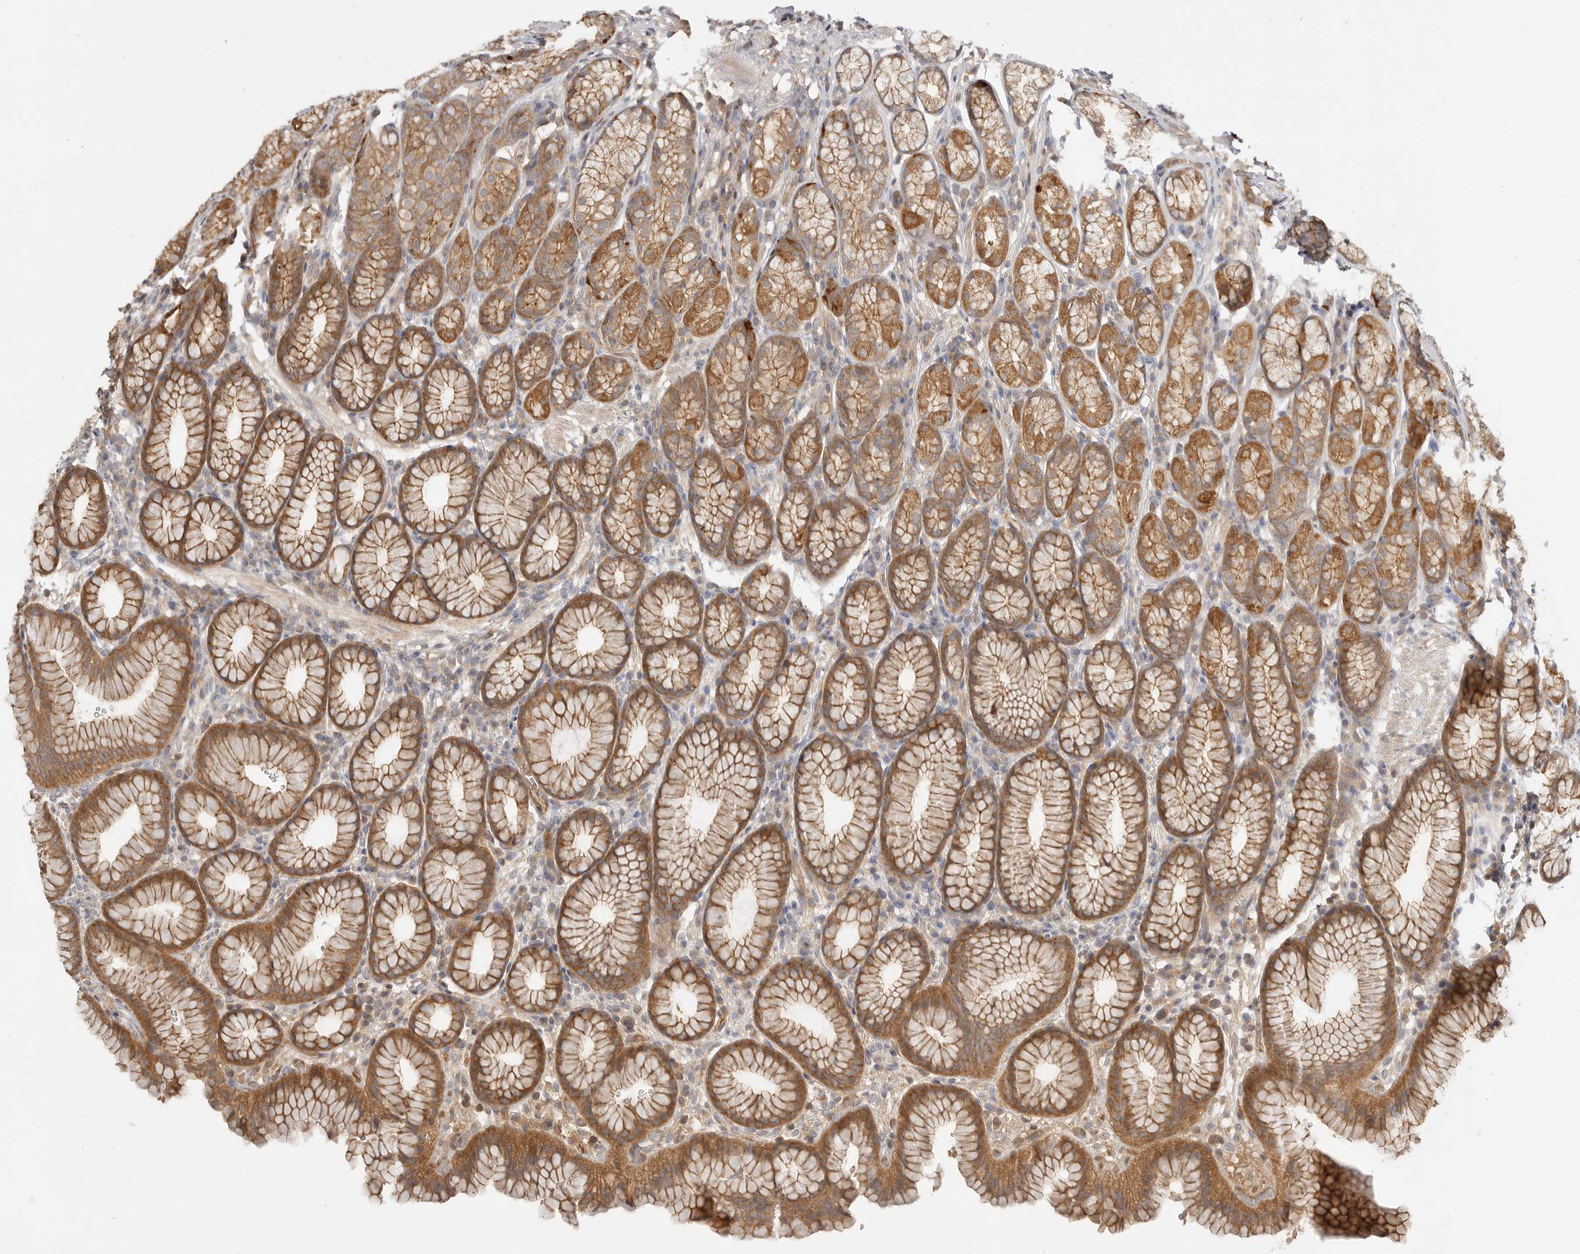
{"staining": {"intensity": "moderate", "quantity": ">75%", "location": "cytoplasmic/membranous"}, "tissue": "stomach", "cell_type": "Glandular cells", "image_type": "normal", "snomed": [{"axis": "morphology", "description": "Normal tissue, NOS"}, {"axis": "topography", "description": "Stomach"}], "caption": "This micrograph exhibits benign stomach stained with immunohistochemistry (IHC) to label a protein in brown. The cytoplasmic/membranous of glandular cells show moderate positivity for the protein. Nuclei are counter-stained blue.", "gene": "CLDN12", "patient": {"sex": "male", "age": 42}}